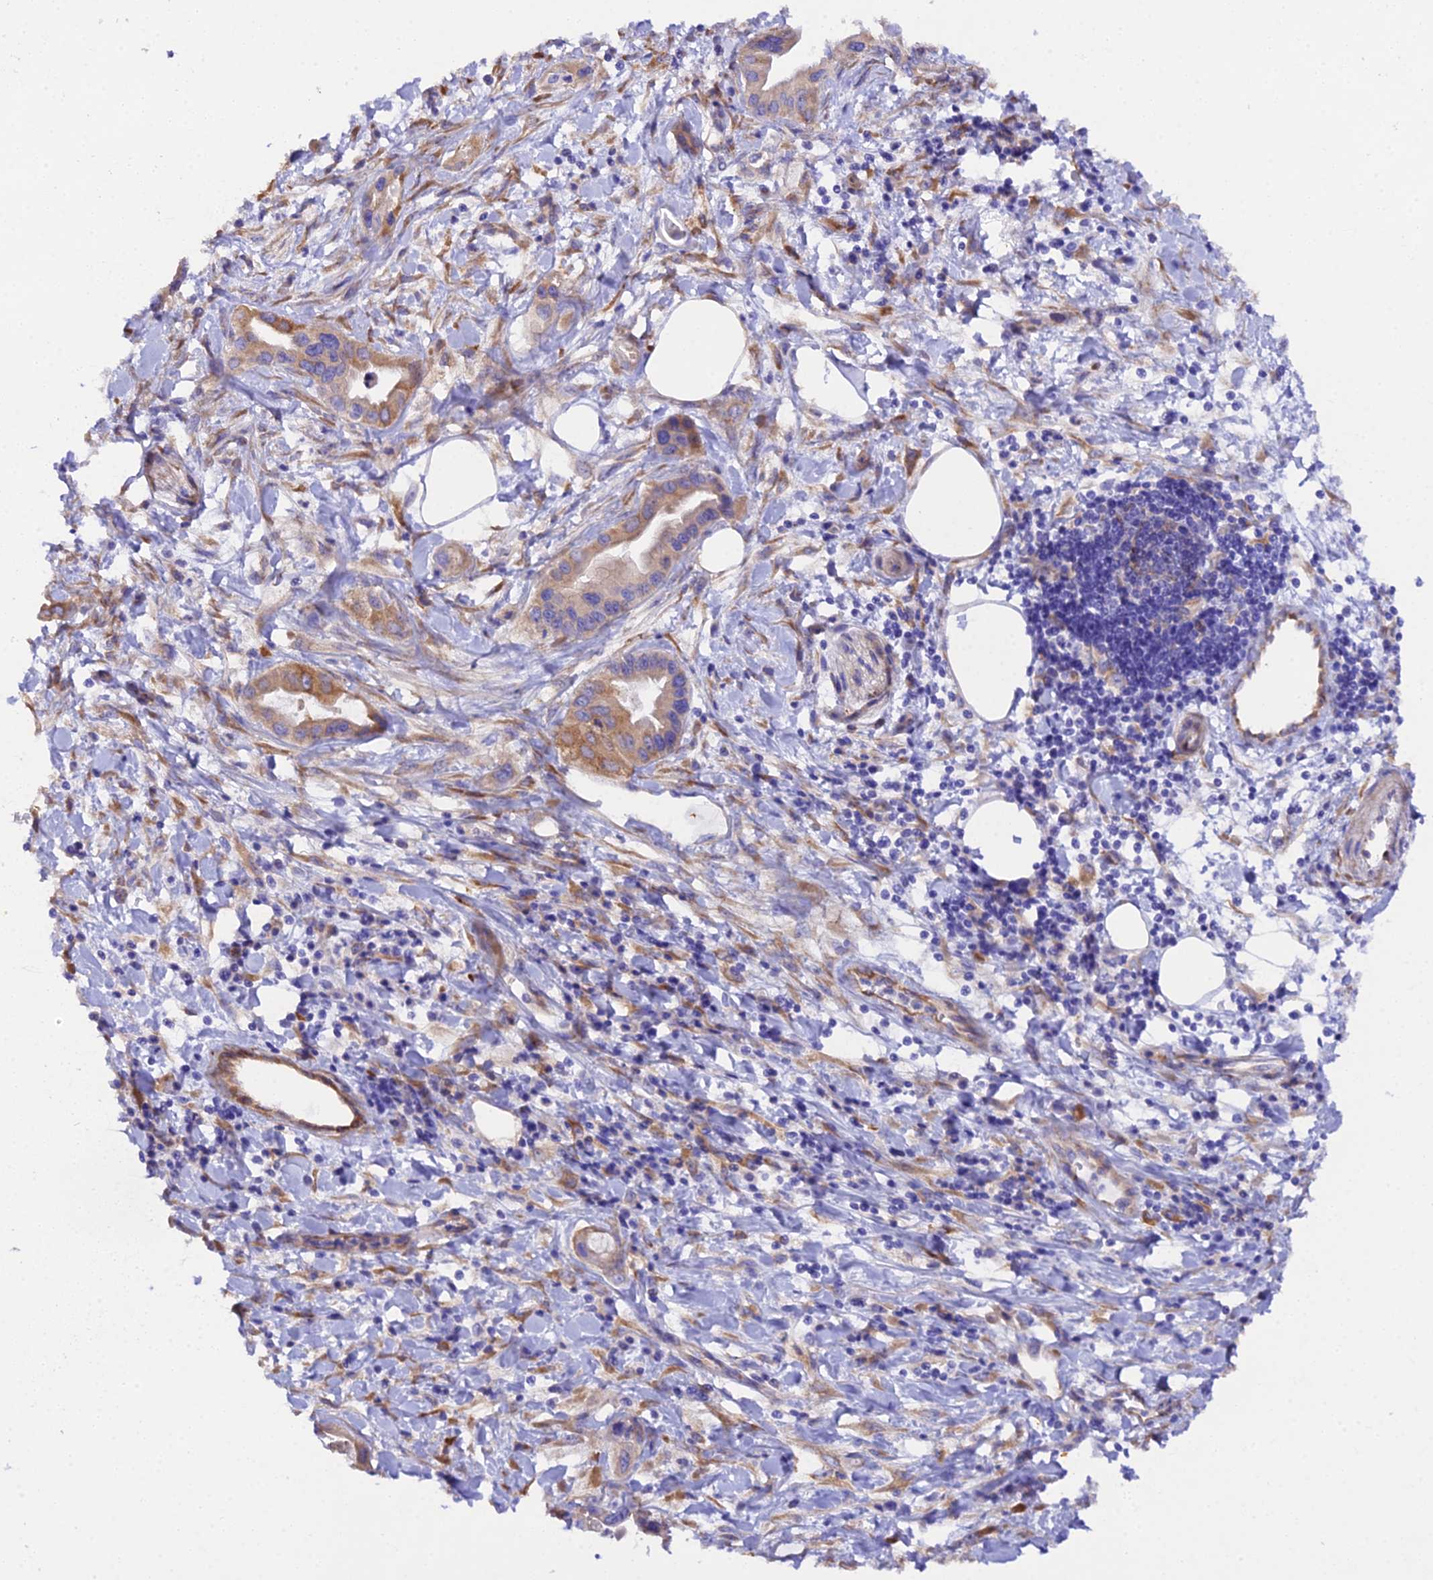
{"staining": {"intensity": "moderate", "quantity": ">75%", "location": "cytoplasmic/membranous"}, "tissue": "pancreatic cancer", "cell_type": "Tumor cells", "image_type": "cancer", "snomed": [{"axis": "morphology", "description": "Adenocarcinoma, NOS"}, {"axis": "topography", "description": "Pancreas"}], "caption": "Moderate cytoplasmic/membranous staining is identified in about >75% of tumor cells in pancreatic adenocarcinoma.", "gene": "CFAP45", "patient": {"sex": "female", "age": 77}}